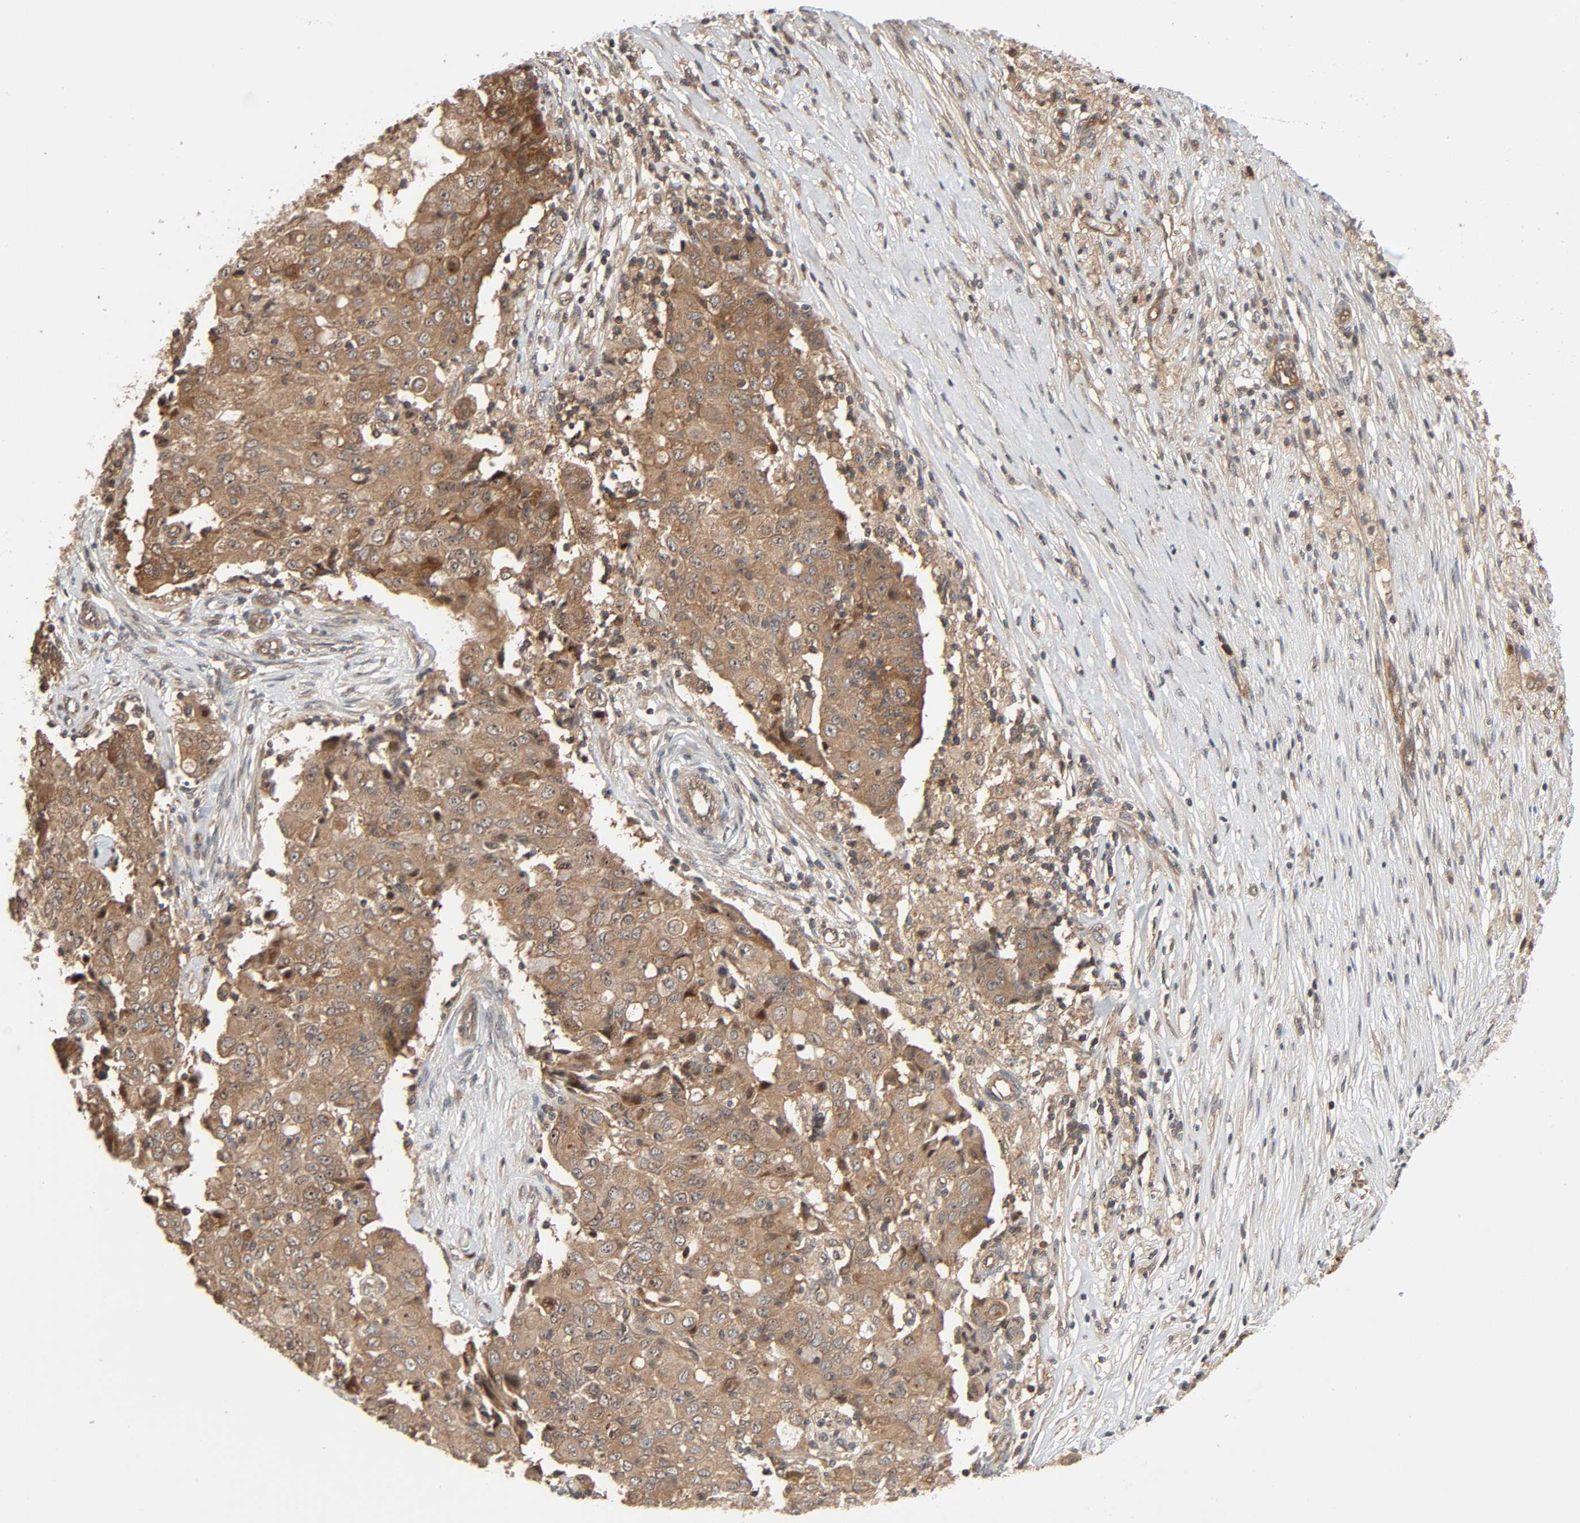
{"staining": {"intensity": "moderate", "quantity": ">75%", "location": "cytoplasmic/membranous"}, "tissue": "ovarian cancer", "cell_type": "Tumor cells", "image_type": "cancer", "snomed": [{"axis": "morphology", "description": "Carcinoma, endometroid"}, {"axis": "topography", "description": "Ovary"}], "caption": "Human endometroid carcinoma (ovarian) stained with a brown dye shows moderate cytoplasmic/membranous positive staining in approximately >75% of tumor cells.", "gene": "PPP2R1B", "patient": {"sex": "female", "age": 42}}